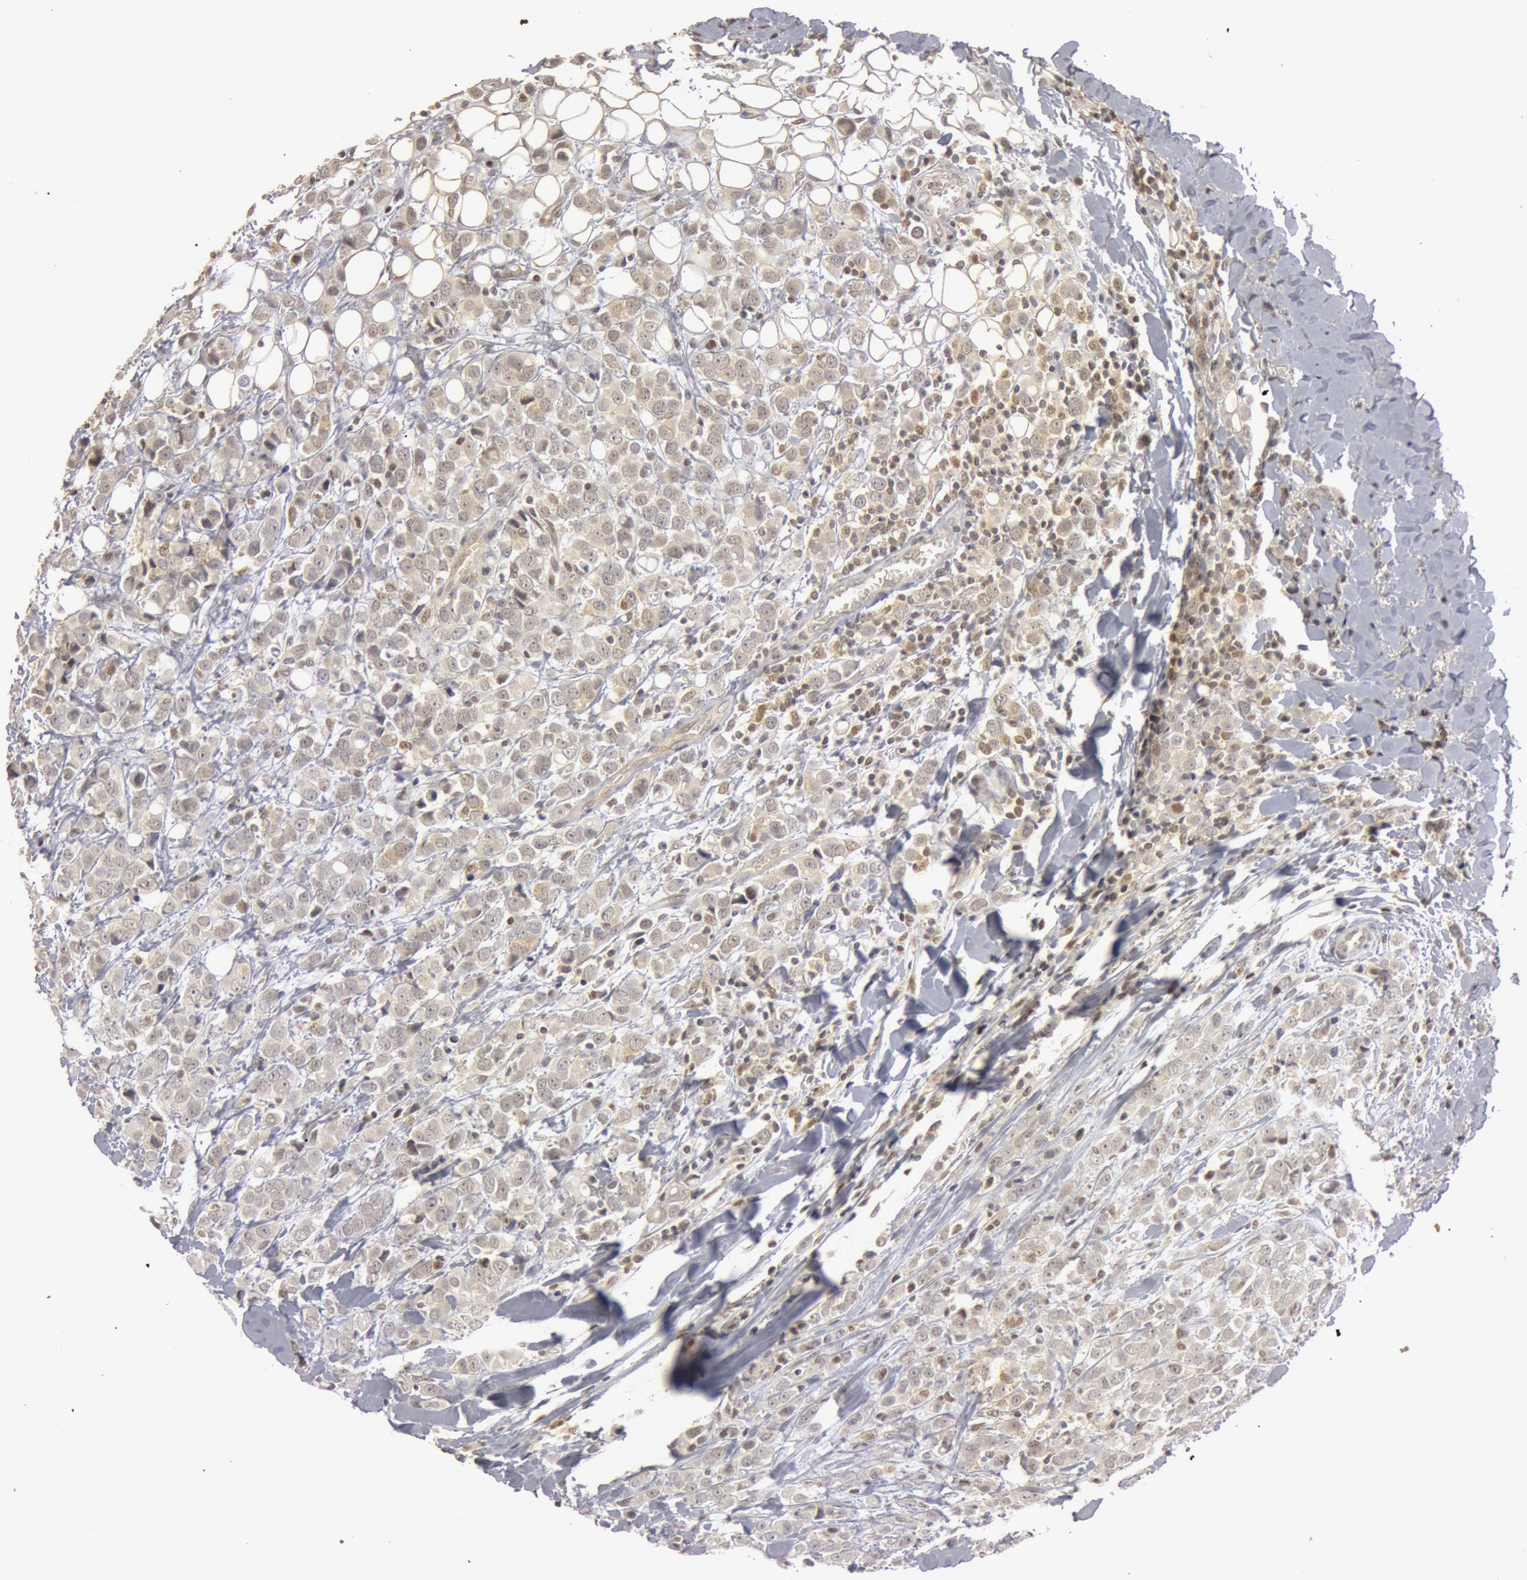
{"staining": {"intensity": "negative", "quantity": "none", "location": "none"}, "tissue": "breast cancer", "cell_type": "Tumor cells", "image_type": "cancer", "snomed": [{"axis": "morphology", "description": "Lobular carcinoma"}, {"axis": "topography", "description": "Breast"}], "caption": "IHC image of neoplastic tissue: human breast cancer (lobular carcinoma) stained with DAB (3,3'-diaminobenzidine) exhibits no significant protein expression in tumor cells. Brightfield microscopy of IHC stained with DAB (brown) and hematoxylin (blue), captured at high magnification.", "gene": "OASL", "patient": {"sex": "female", "age": 57}}